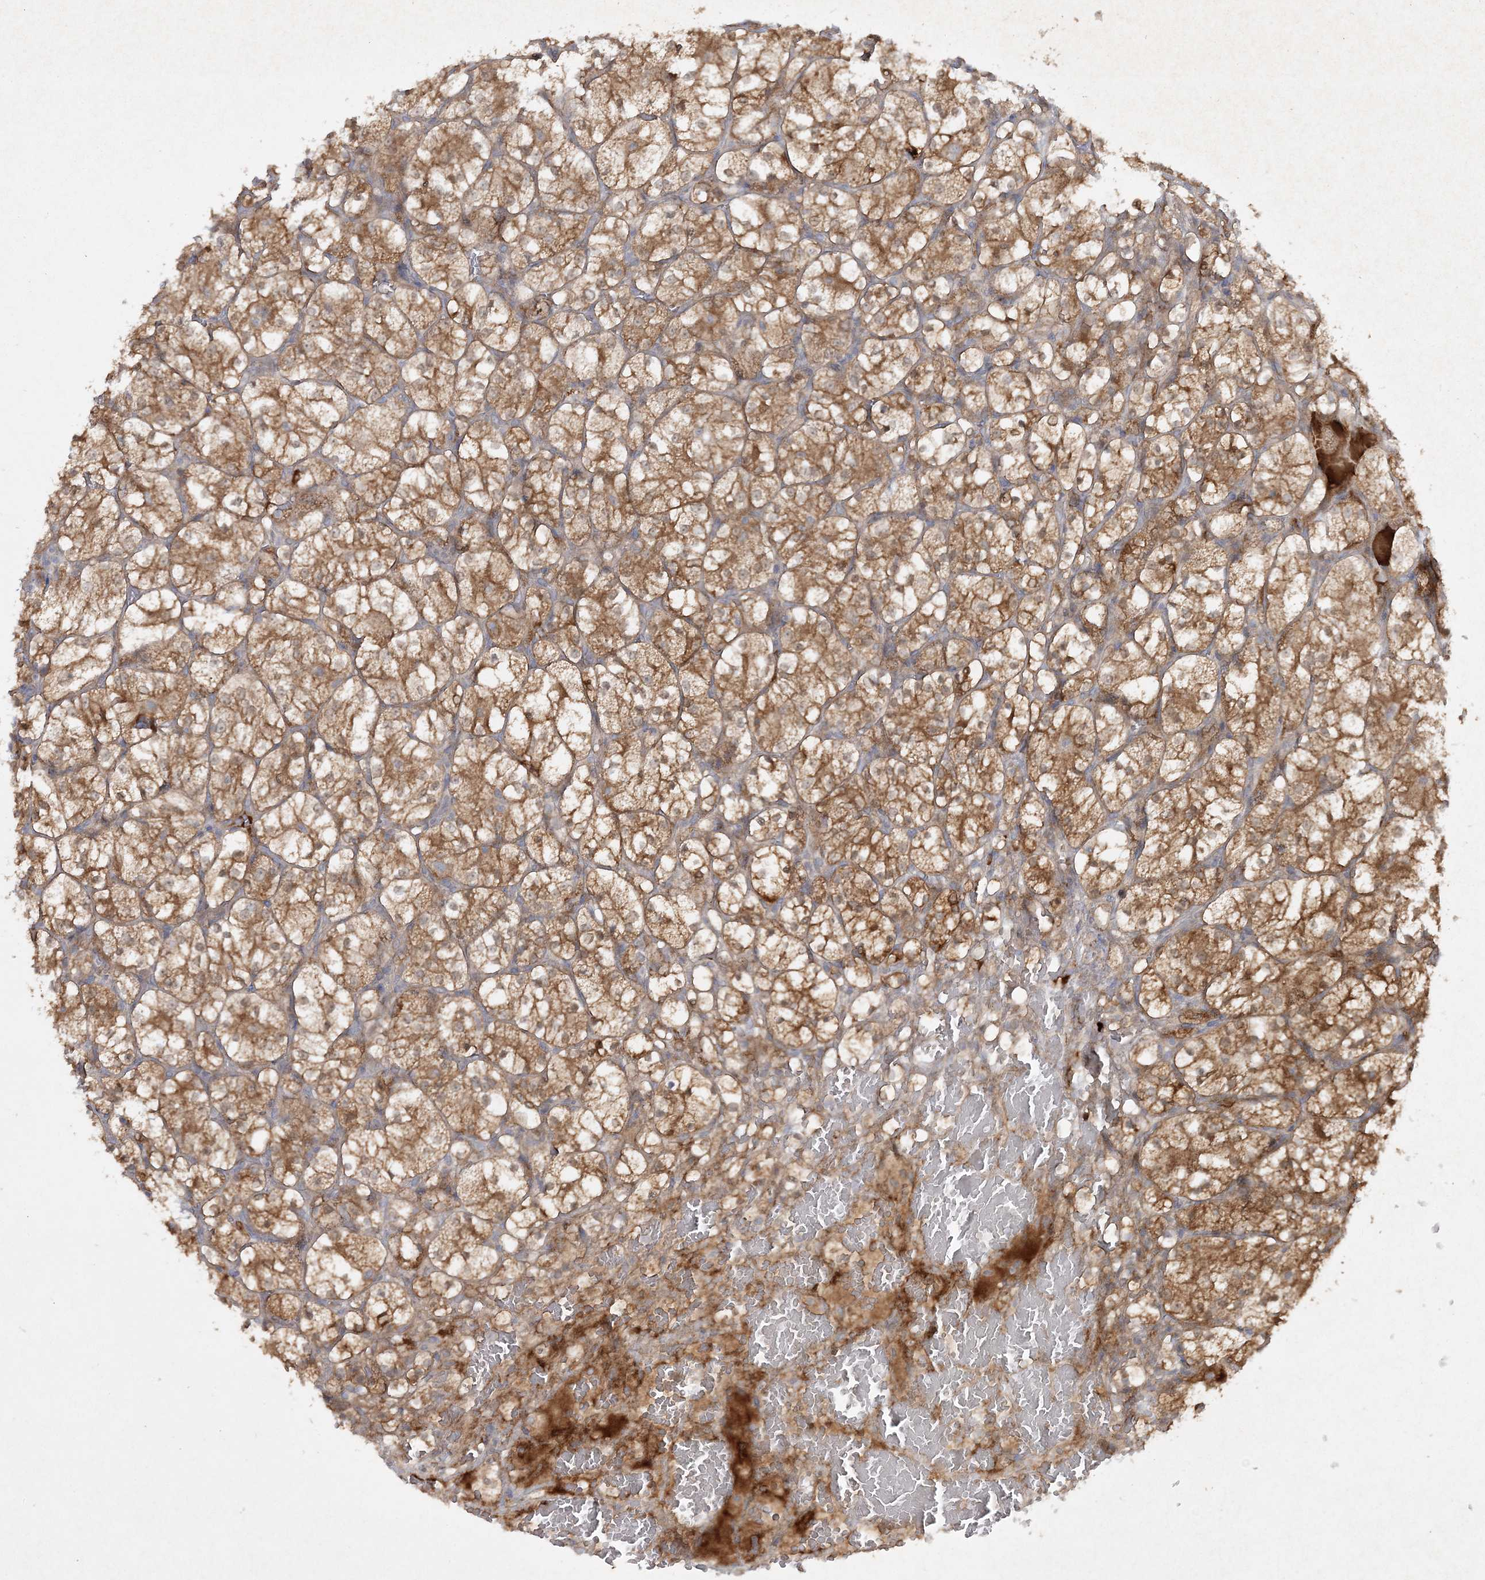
{"staining": {"intensity": "moderate", "quantity": ">75%", "location": "cytoplasmic/membranous"}, "tissue": "renal cancer", "cell_type": "Tumor cells", "image_type": "cancer", "snomed": [{"axis": "morphology", "description": "Adenocarcinoma, NOS"}, {"axis": "topography", "description": "Kidney"}], "caption": "Protein expression analysis of renal cancer shows moderate cytoplasmic/membranous expression in about >75% of tumor cells. The staining was performed using DAB to visualize the protein expression in brown, while the nuclei were stained in blue with hematoxylin (Magnification: 20x).", "gene": "MOCS2", "patient": {"sex": "female", "age": 69}}